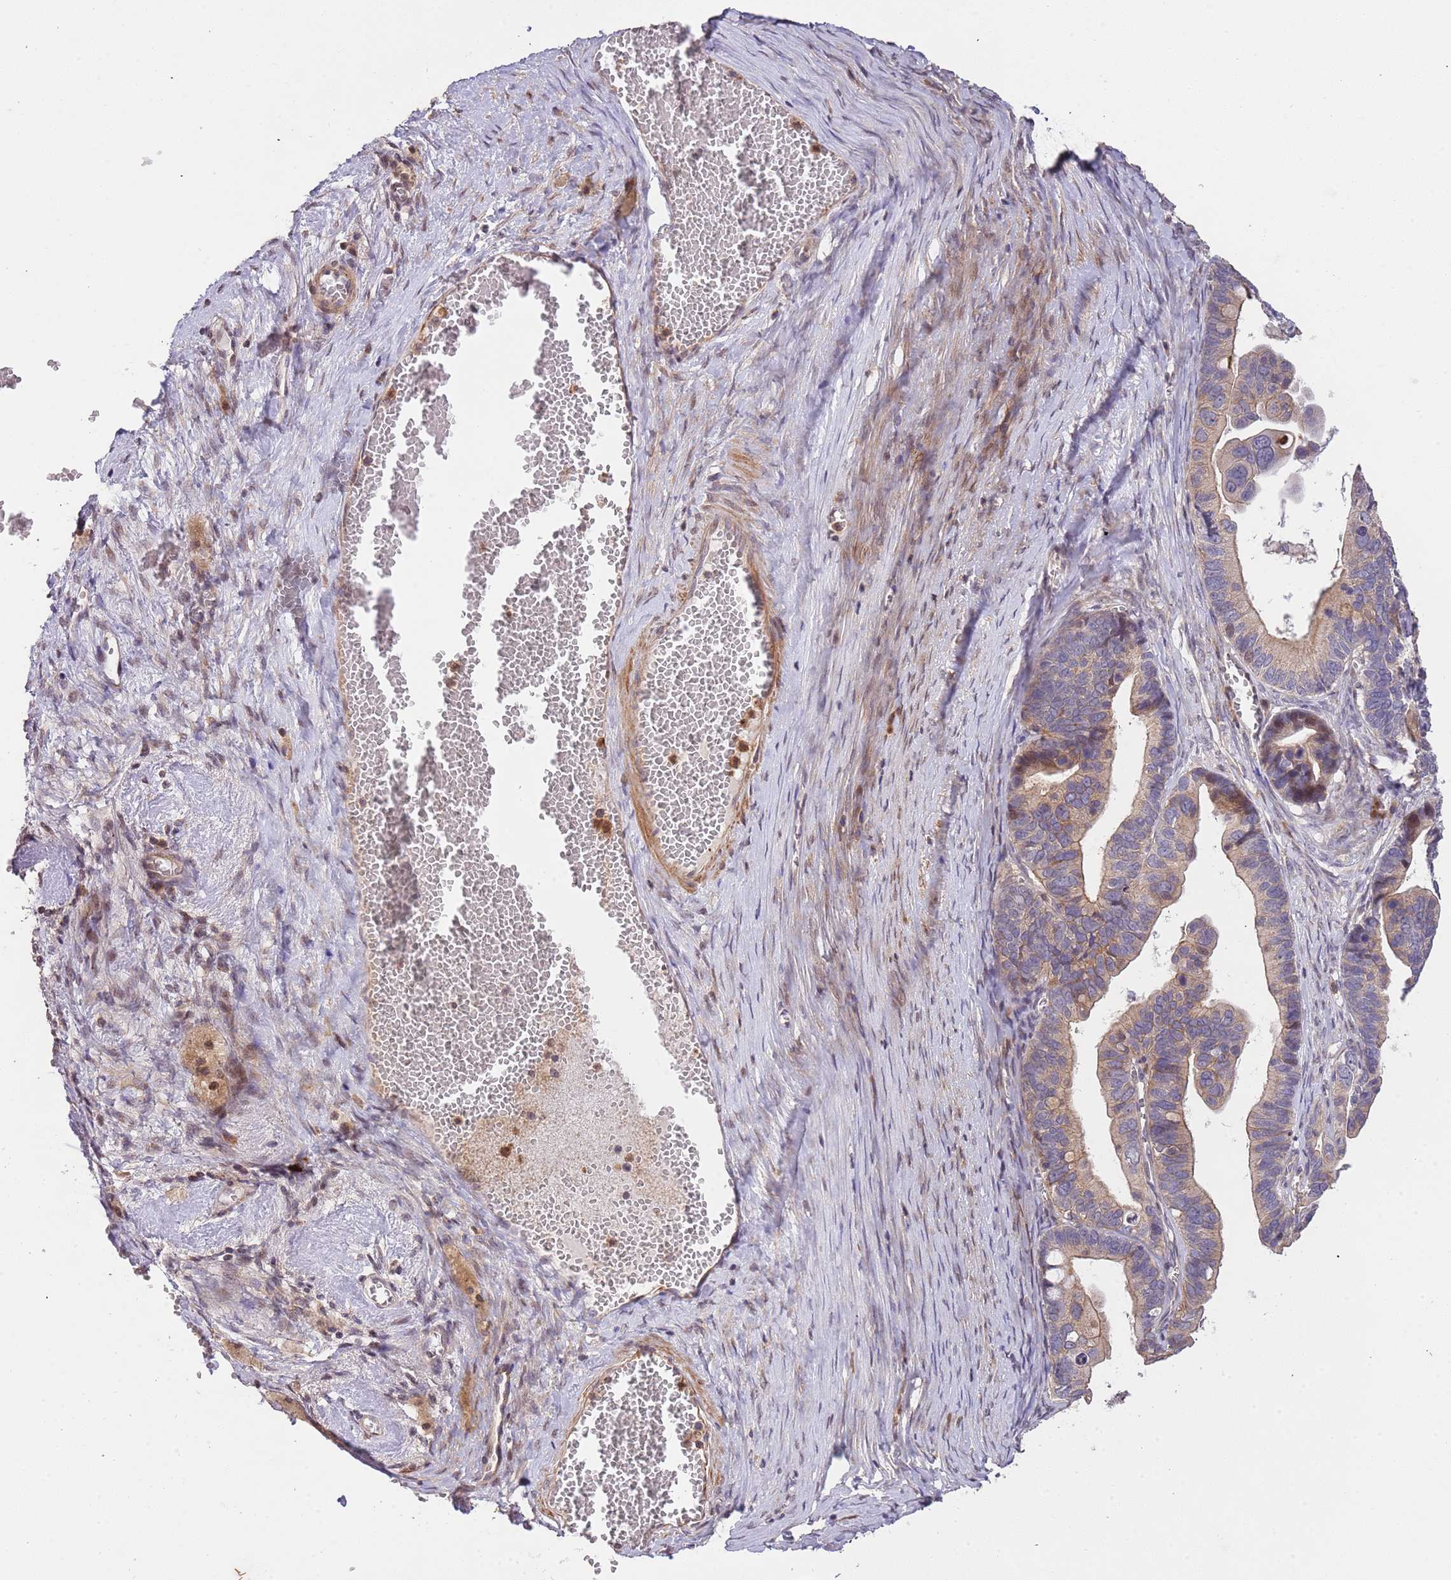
{"staining": {"intensity": "weak", "quantity": "25%-75%", "location": "cytoplasmic/membranous"}, "tissue": "ovarian cancer", "cell_type": "Tumor cells", "image_type": "cancer", "snomed": [{"axis": "morphology", "description": "Cystadenocarcinoma, serous, NOS"}, {"axis": "topography", "description": "Ovary"}], "caption": "A micrograph of human serous cystadenocarcinoma (ovarian) stained for a protein shows weak cytoplasmic/membranous brown staining in tumor cells.", "gene": "SLC16A4", "patient": {"sex": "female", "age": 56}}